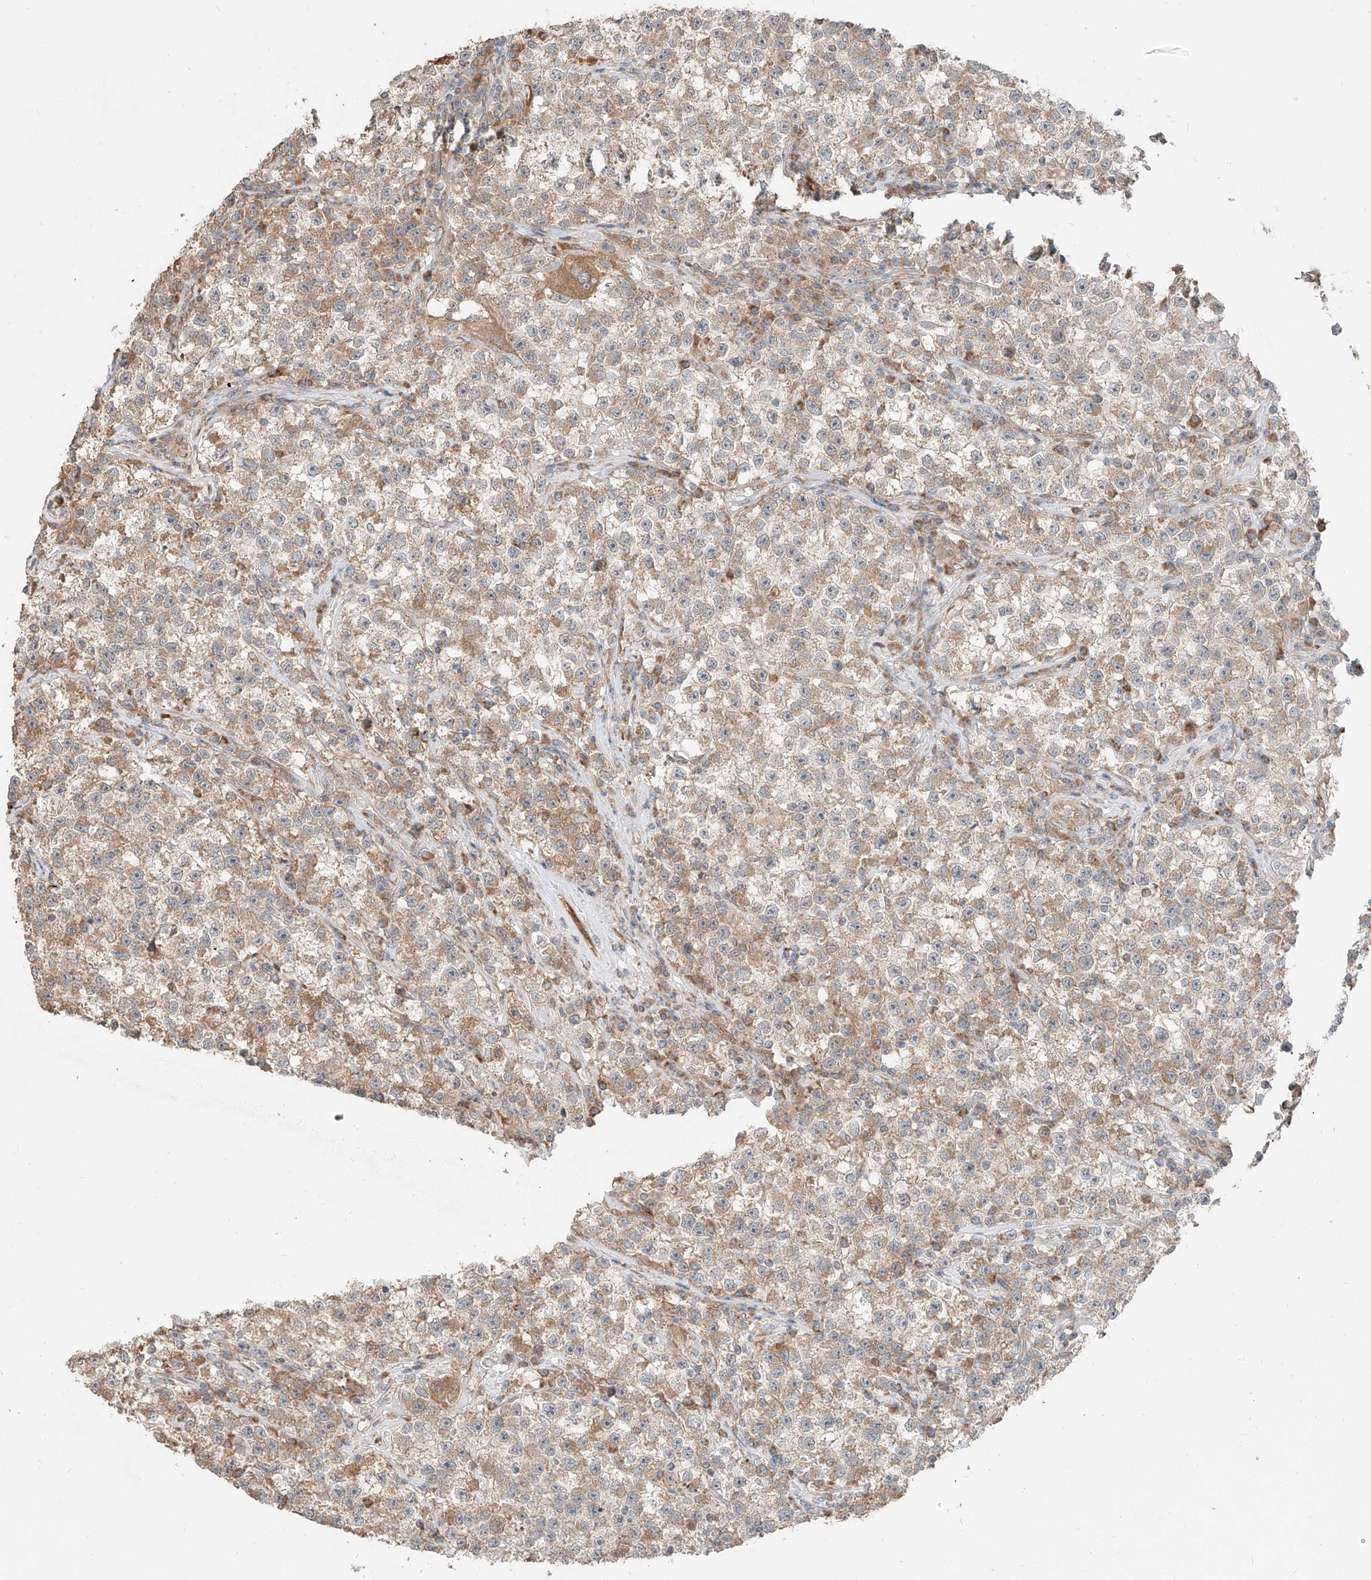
{"staining": {"intensity": "weak", "quantity": ">75%", "location": "cytoplasmic/membranous"}, "tissue": "testis cancer", "cell_type": "Tumor cells", "image_type": "cancer", "snomed": [{"axis": "morphology", "description": "Seminoma, NOS"}, {"axis": "topography", "description": "Testis"}], "caption": "Testis cancer (seminoma) stained with a protein marker displays weak staining in tumor cells.", "gene": "STX19", "patient": {"sex": "male", "age": 22}}